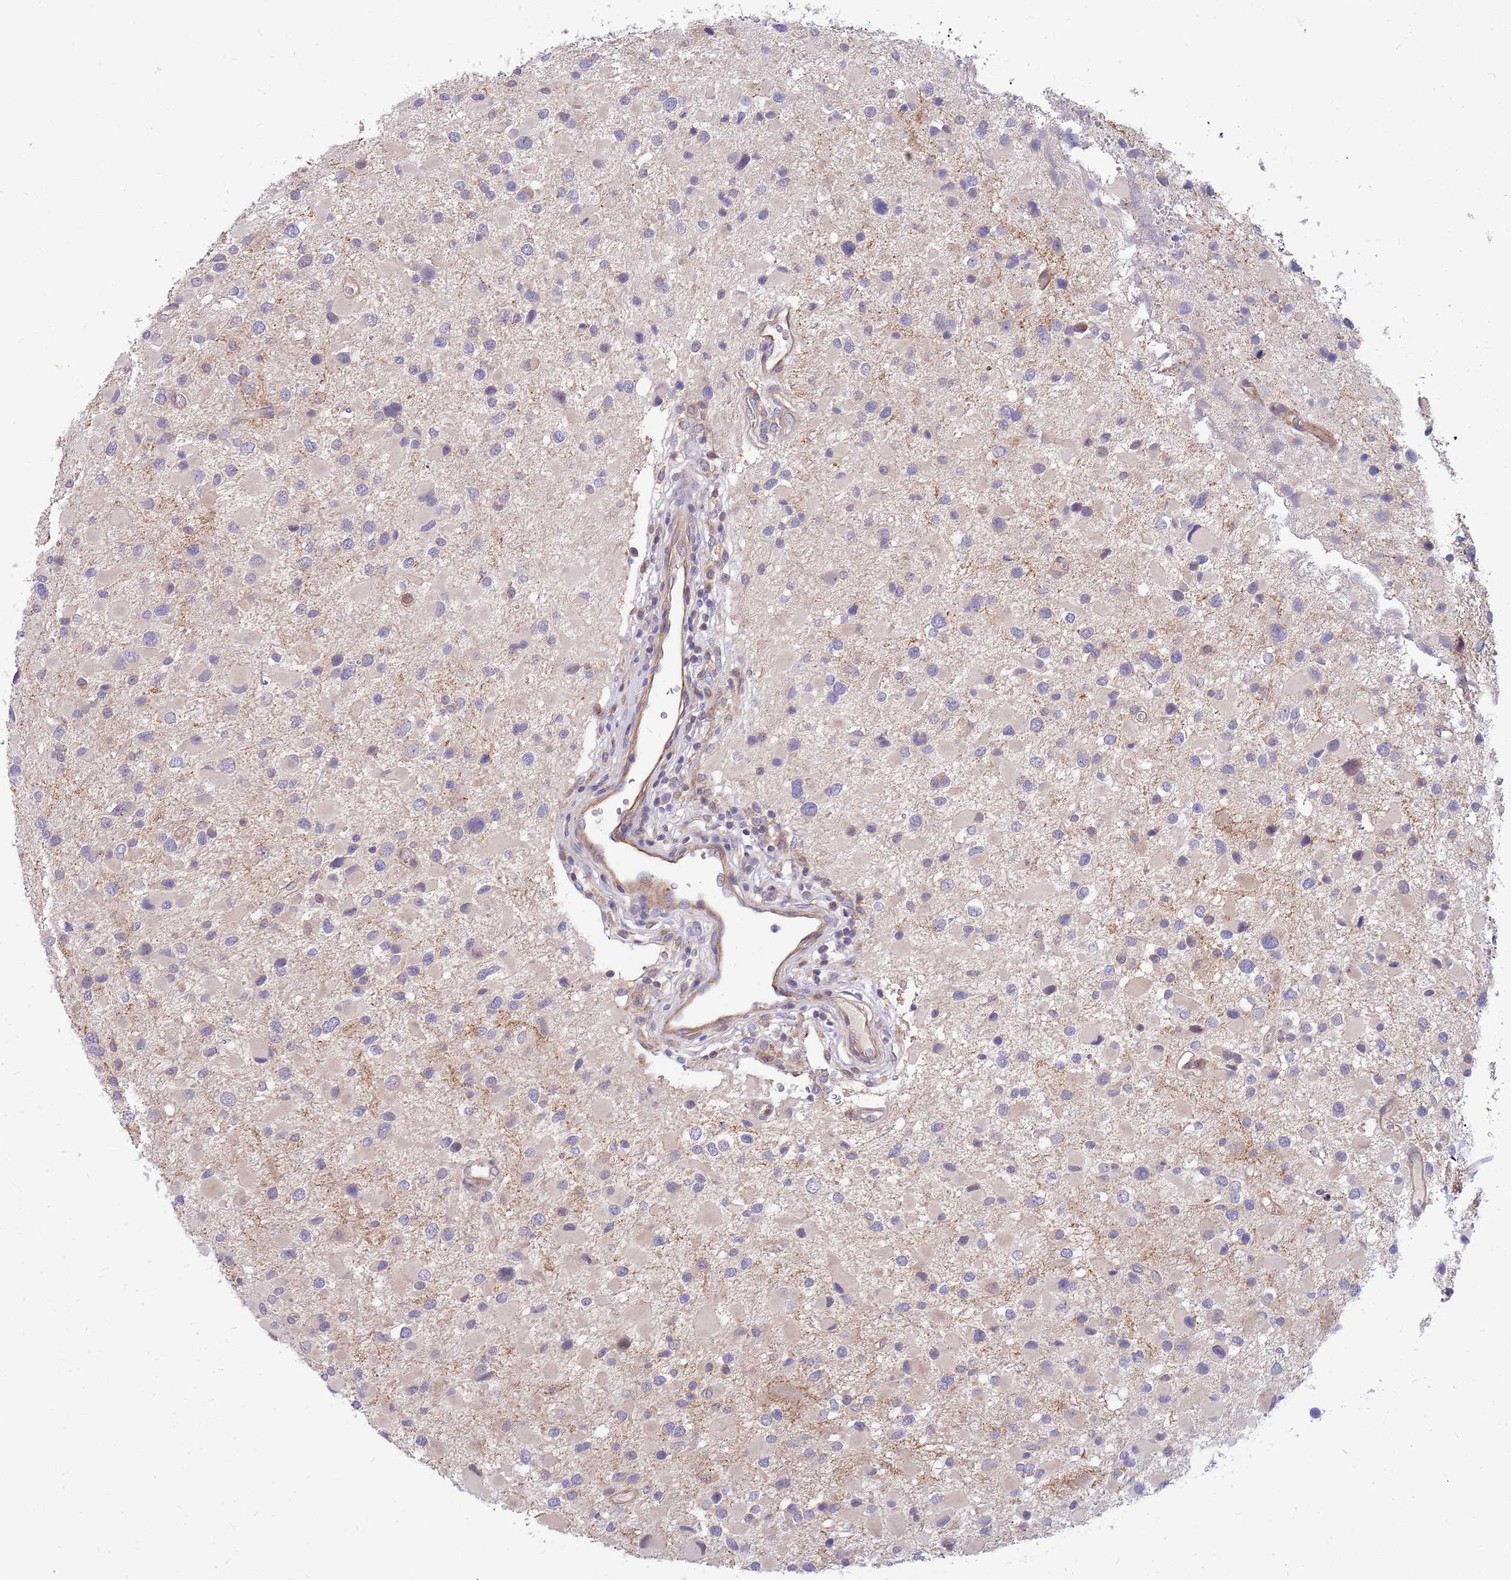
{"staining": {"intensity": "negative", "quantity": "none", "location": "none"}, "tissue": "glioma", "cell_type": "Tumor cells", "image_type": "cancer", "snomed": [{"axis": "morphology", "description": "Glioma, malignant, Low grade"}, {"axis": "topography", "description": "Brain"}], "caption": "High power microscopy histopathology image of an IHC histopathology image of glioma, revealing no significant staining in tumor cells.", "gene": "MVD", "patient": {"sex": "female", "age": 32}}